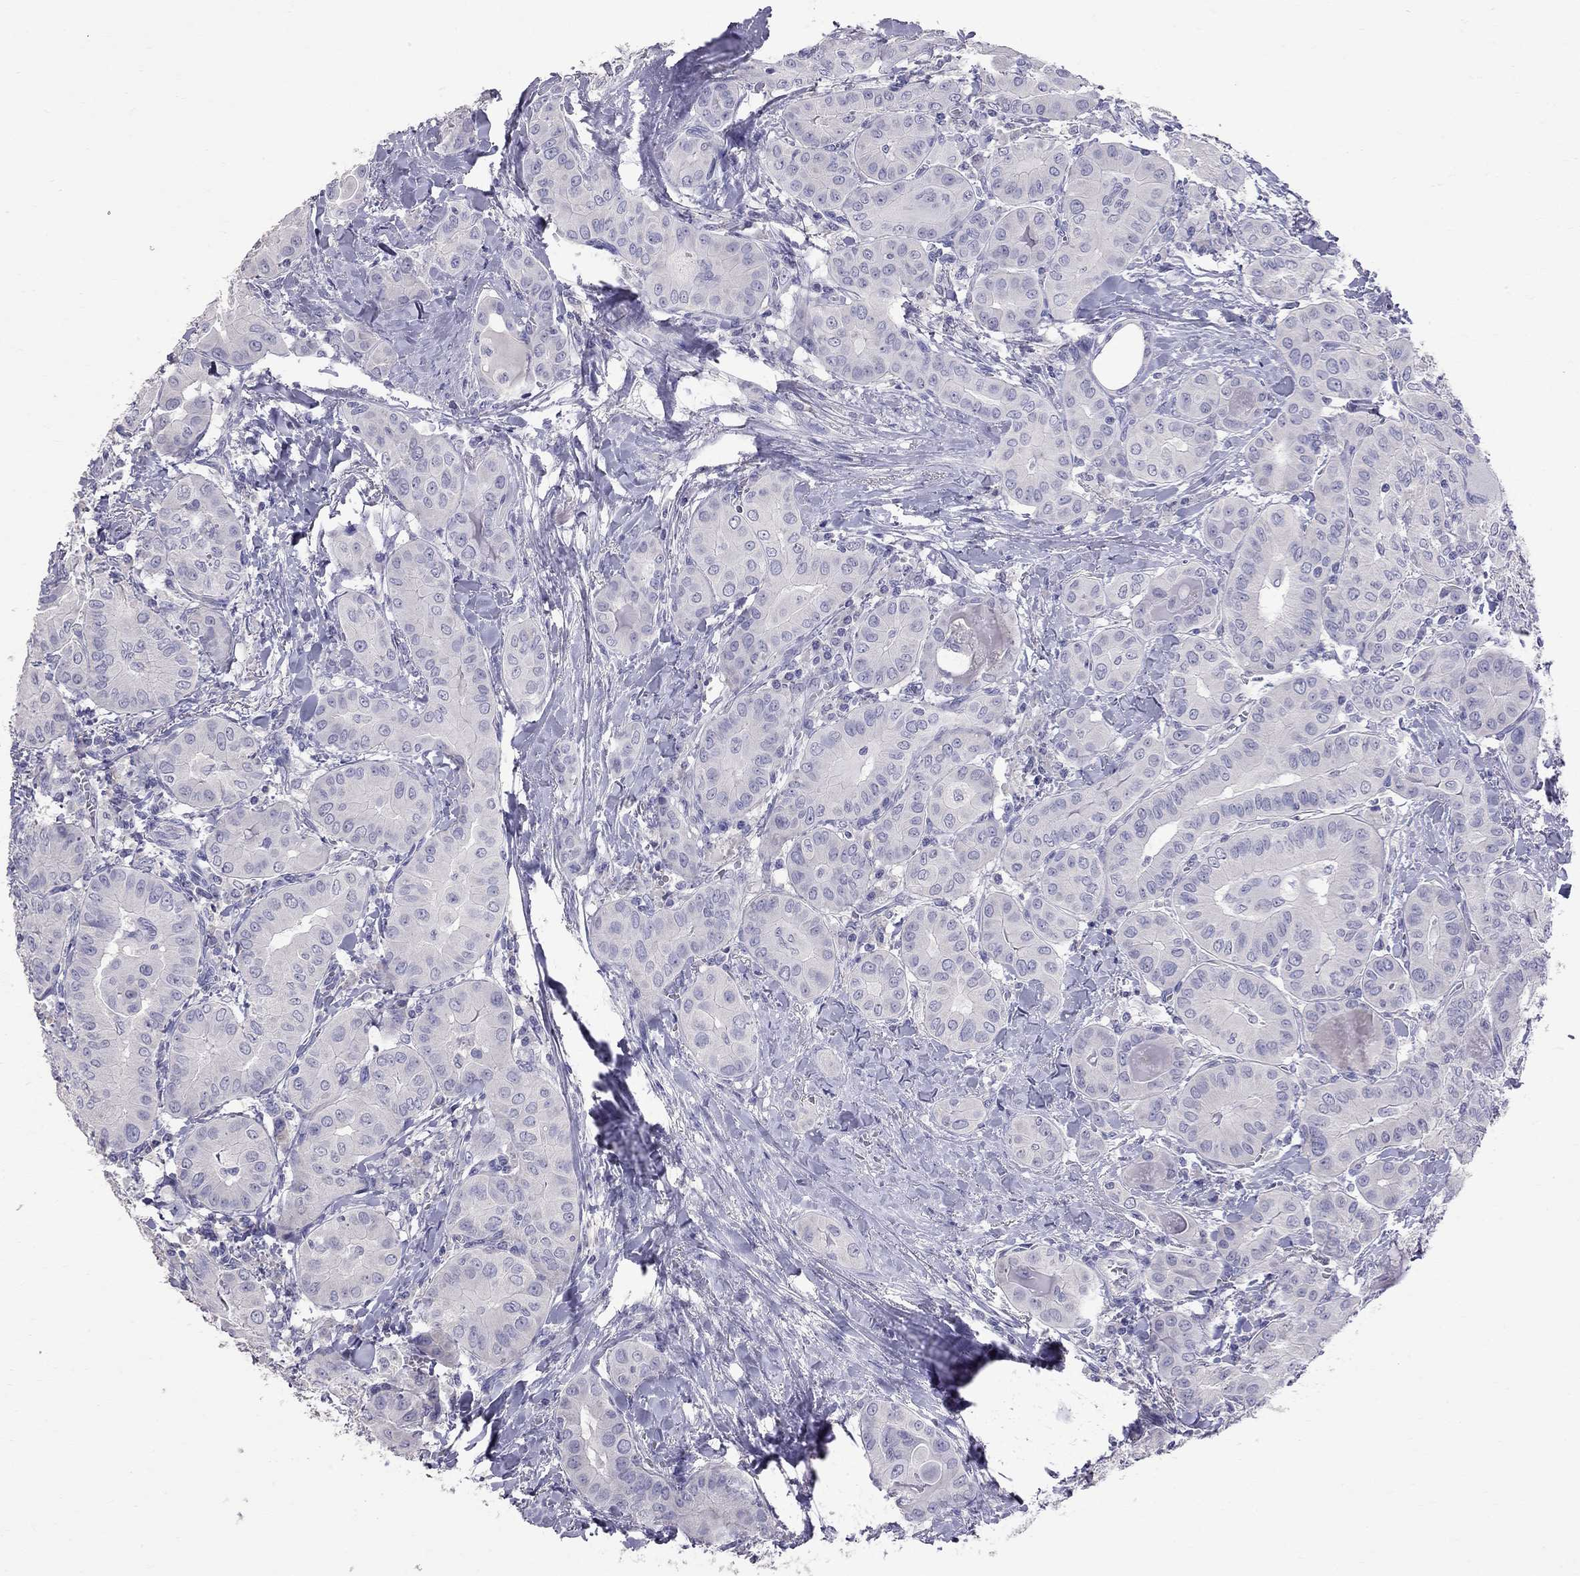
{"staining": {"intensity": "negative", "quantity": "none", "location": "none"}, "tissue": "thyroid cancer", "cell_type": "Tumor cells", "image_type": "cancer", "snomed": [{"axis": "morphology", "description": "Papillary adenocarcinoma, NOS"}, {"axis": "topography", "description": "Thyroid gland"}], "caption": "There is no significant staining in tumor cells of thyroid papillary adenocarcinoma.", "gene": "CFAP91", "patient": {"sex": "female", "age": 37}}